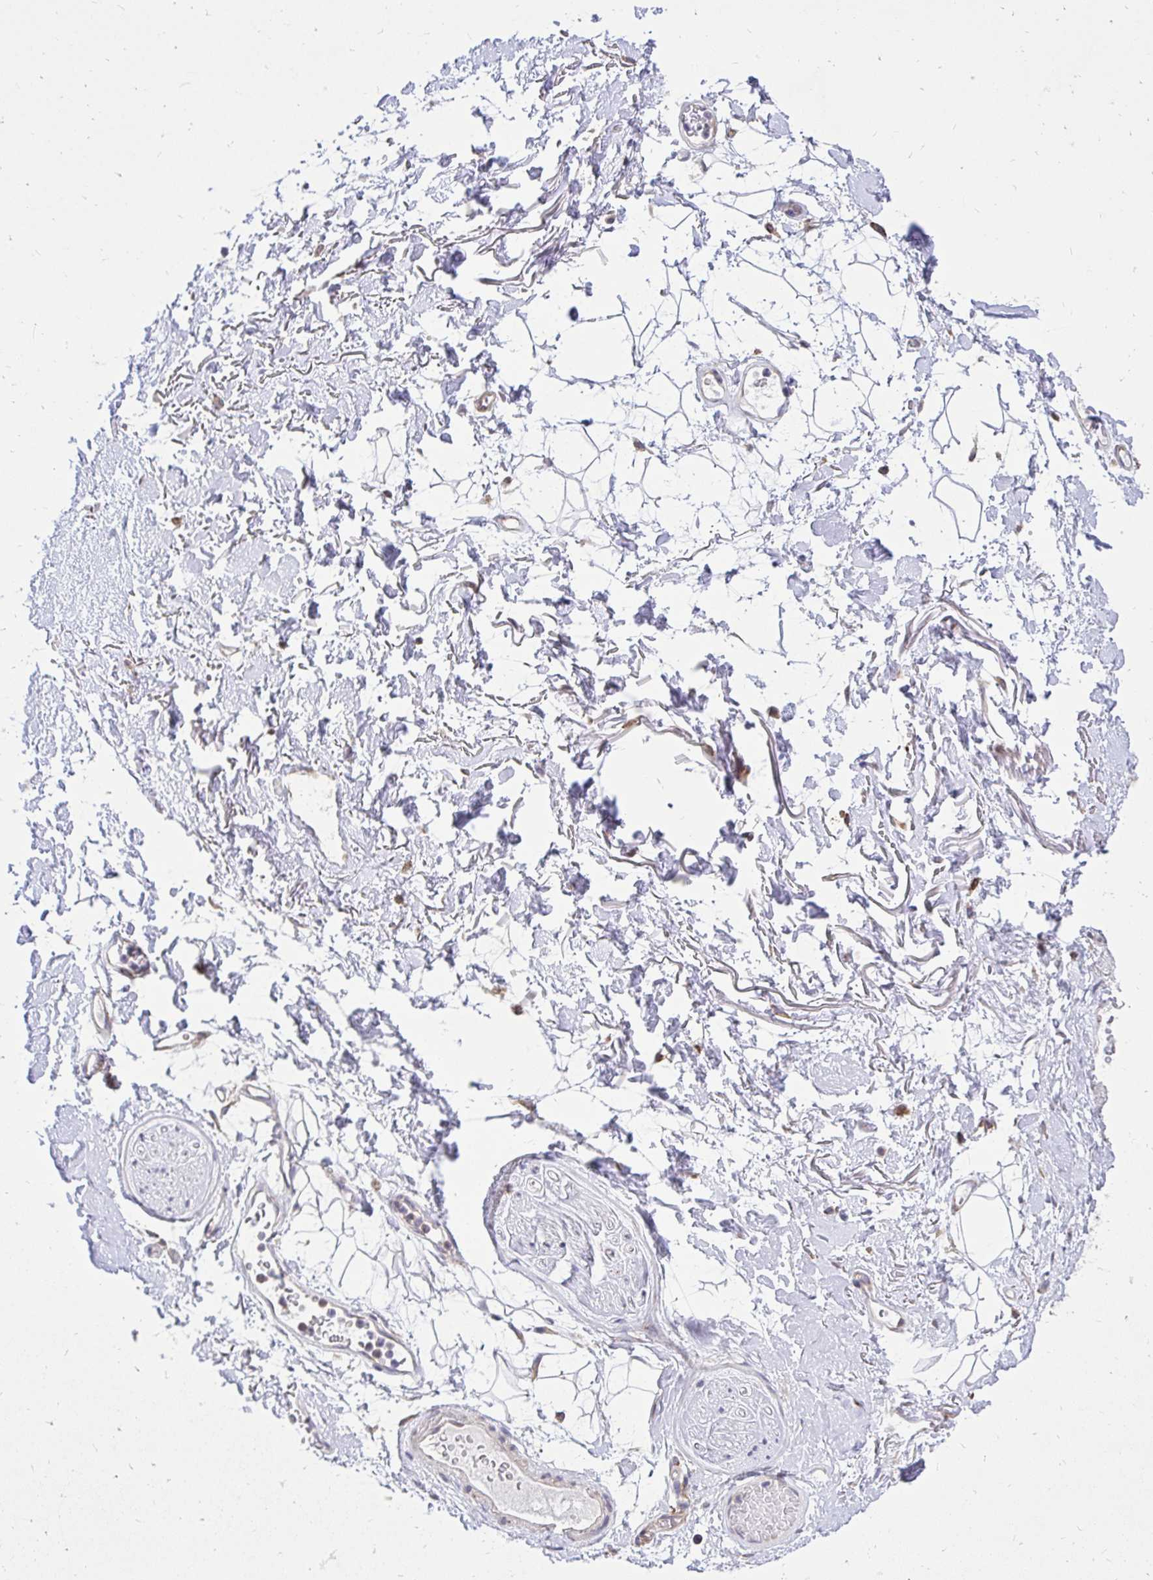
{"staining": {"intensity": "negative", "quantity": "none", "location": "none"}, "tissue": "adipose tissue", "cell_type": "Adipocytes", "image_type": "normal", "snomed": [{"axis": "morphology", "description": "Normal tissue, NOS"}, {"axis": "topography", "description": "Anal"}, {"axis": "topography", "description": "Peripheral nerve tissue"}], "caption": "Immunohistochemistry (IHC) micrograph of unremarkable adipose tissue: adipose tissue stained with DAB (3,3'-diaminobenzidine) shows no significant protein expression in adipocytes.", "gene": "NAALAD2", "patient": {"sex": "male", "age": 78}}